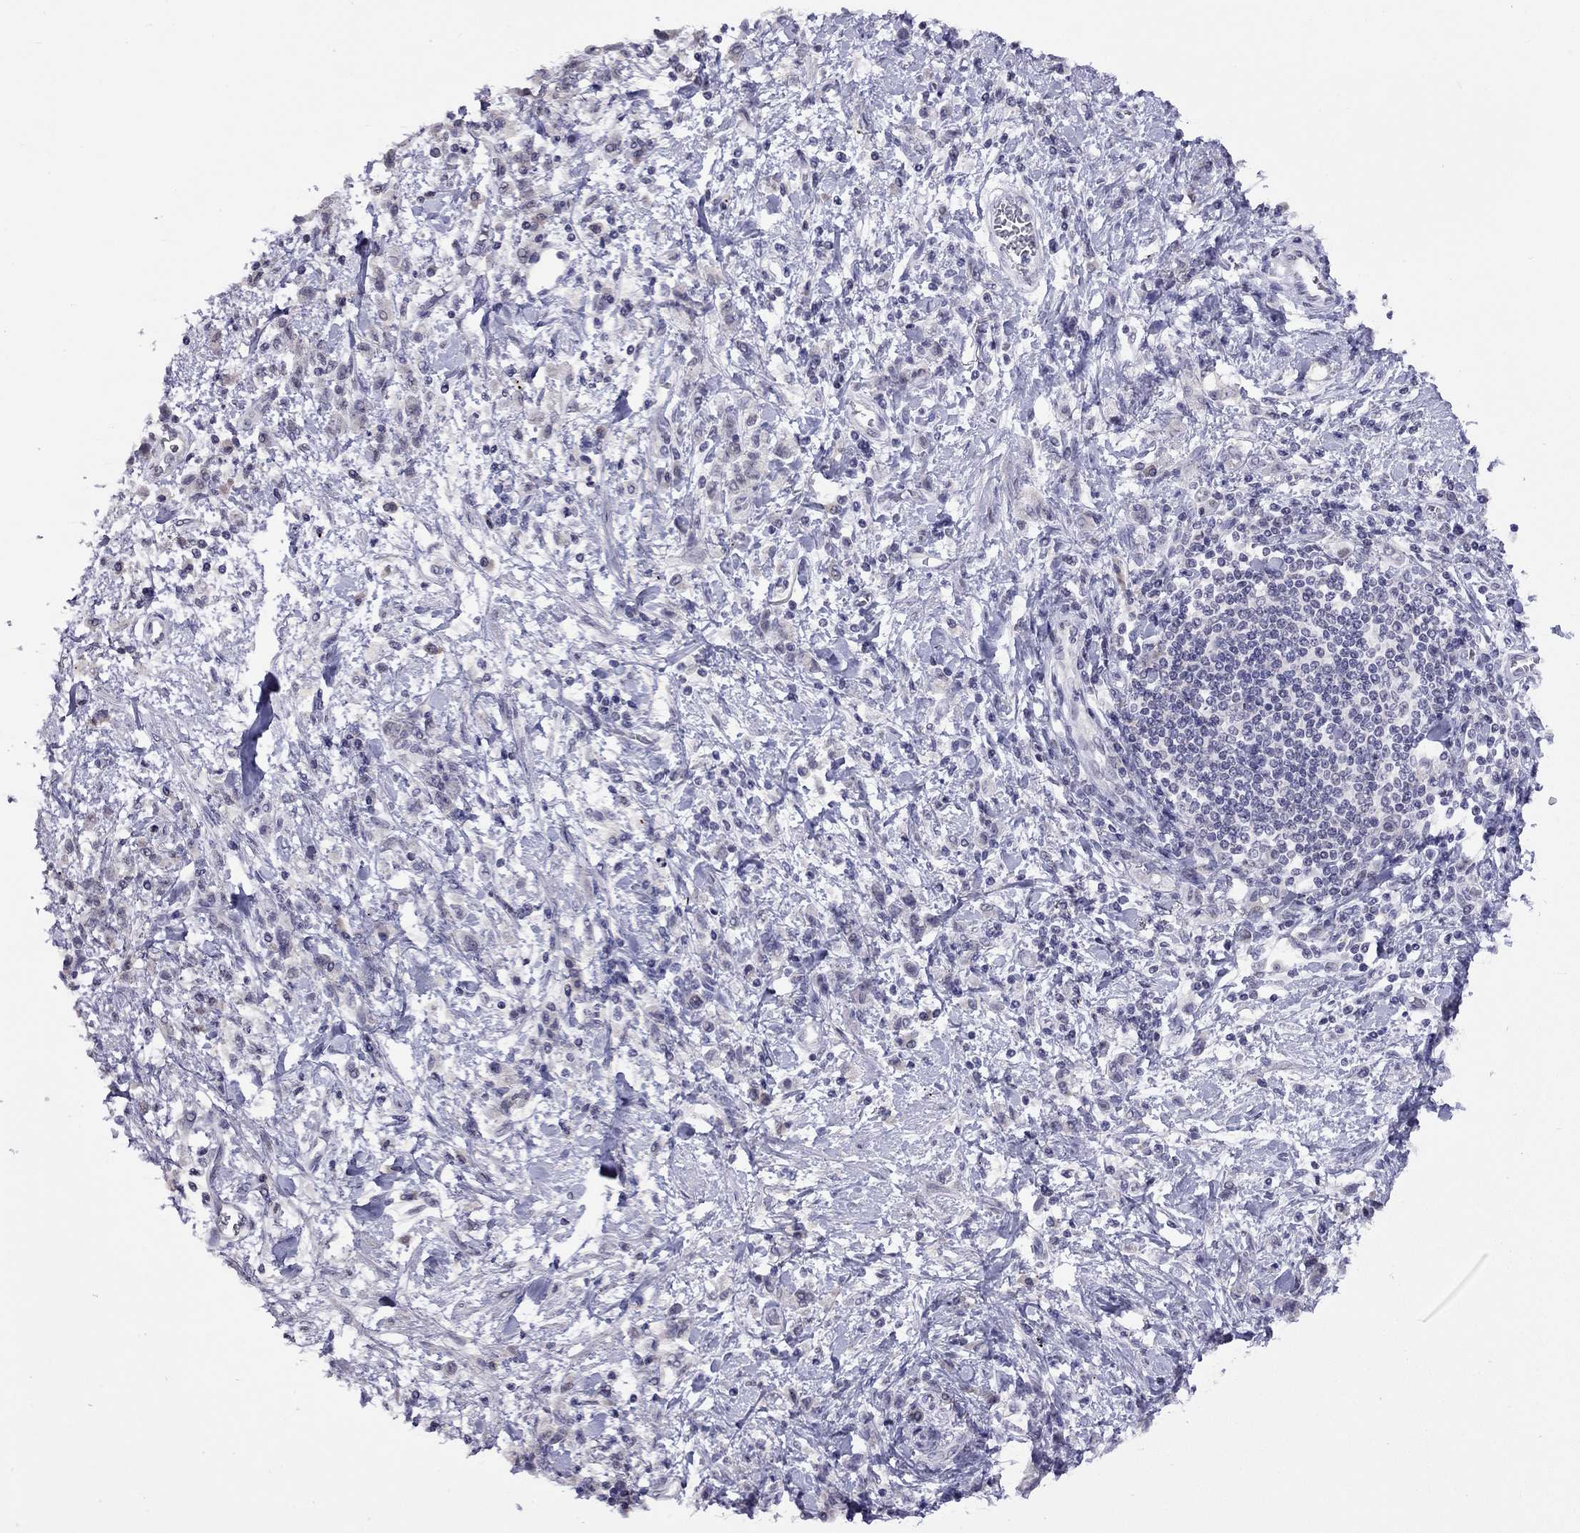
{"staining": {"intensity": "negative", "quantity": "none", "location": "none"}, "tissue": "stomach cancer", "cell_type": "Tumor cells", "image_type": "cancer", "snomed": [{"axis": "morphology", "description": "Adenocarcinoma, NOS"}, {"axis": "topography", "description": "Stomach"}], "caption": "Protein analysis of adenocarcinoma (stomach) exhibits no significant expression in tumor cells.", "gene": "HES5", "patient": {"sex": "male", "age": 77}}